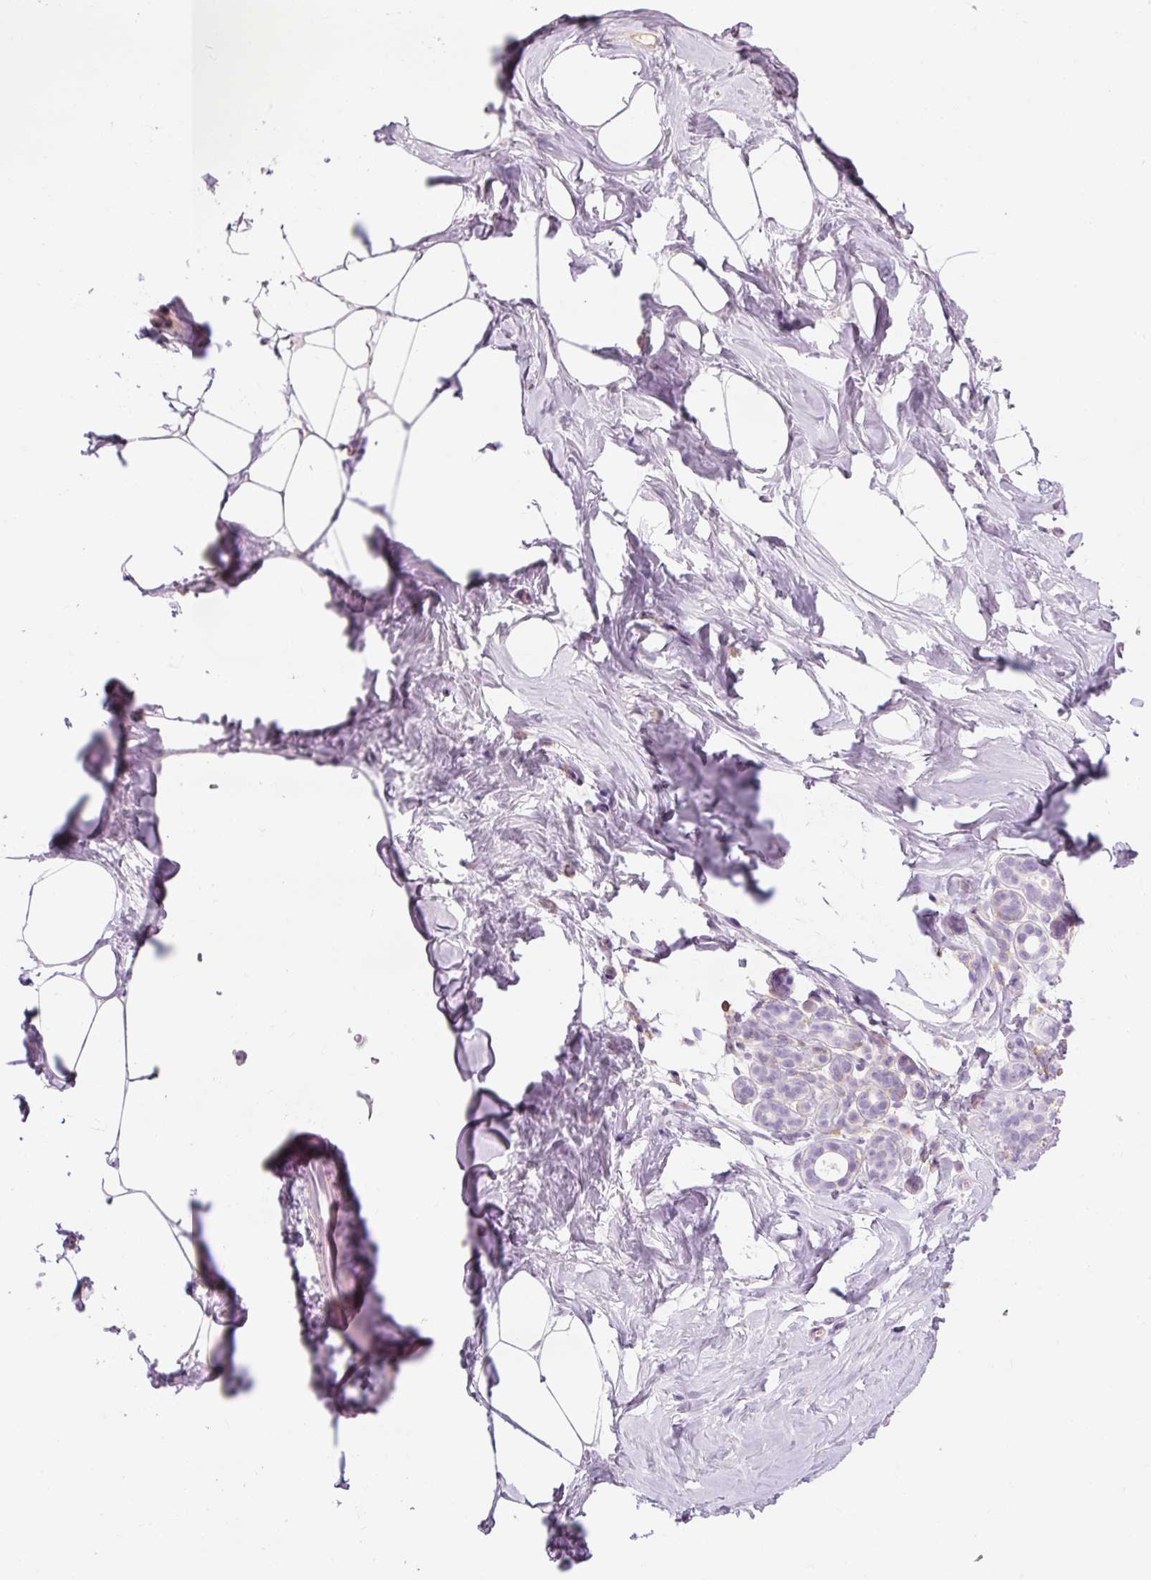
{"staining": {"intensity": "negative", "quantity": "none", "location": "none"}, "tissue": "breast", "cell_type": "Adipocytes", "image_type": "normal", "snomed": [{"axis": "morphology", "description": "Normal tissue, NOS"}, {"axis": "topography", "description": "Breast"}], "caption": "Immunohistochemistry (IHC) histopathology image of normal breast: breast stained with DAB shows no significant protein positivity in adipocytes.", "gene": "TIGD2", "patient": {"sex": "female", "age": 32}}